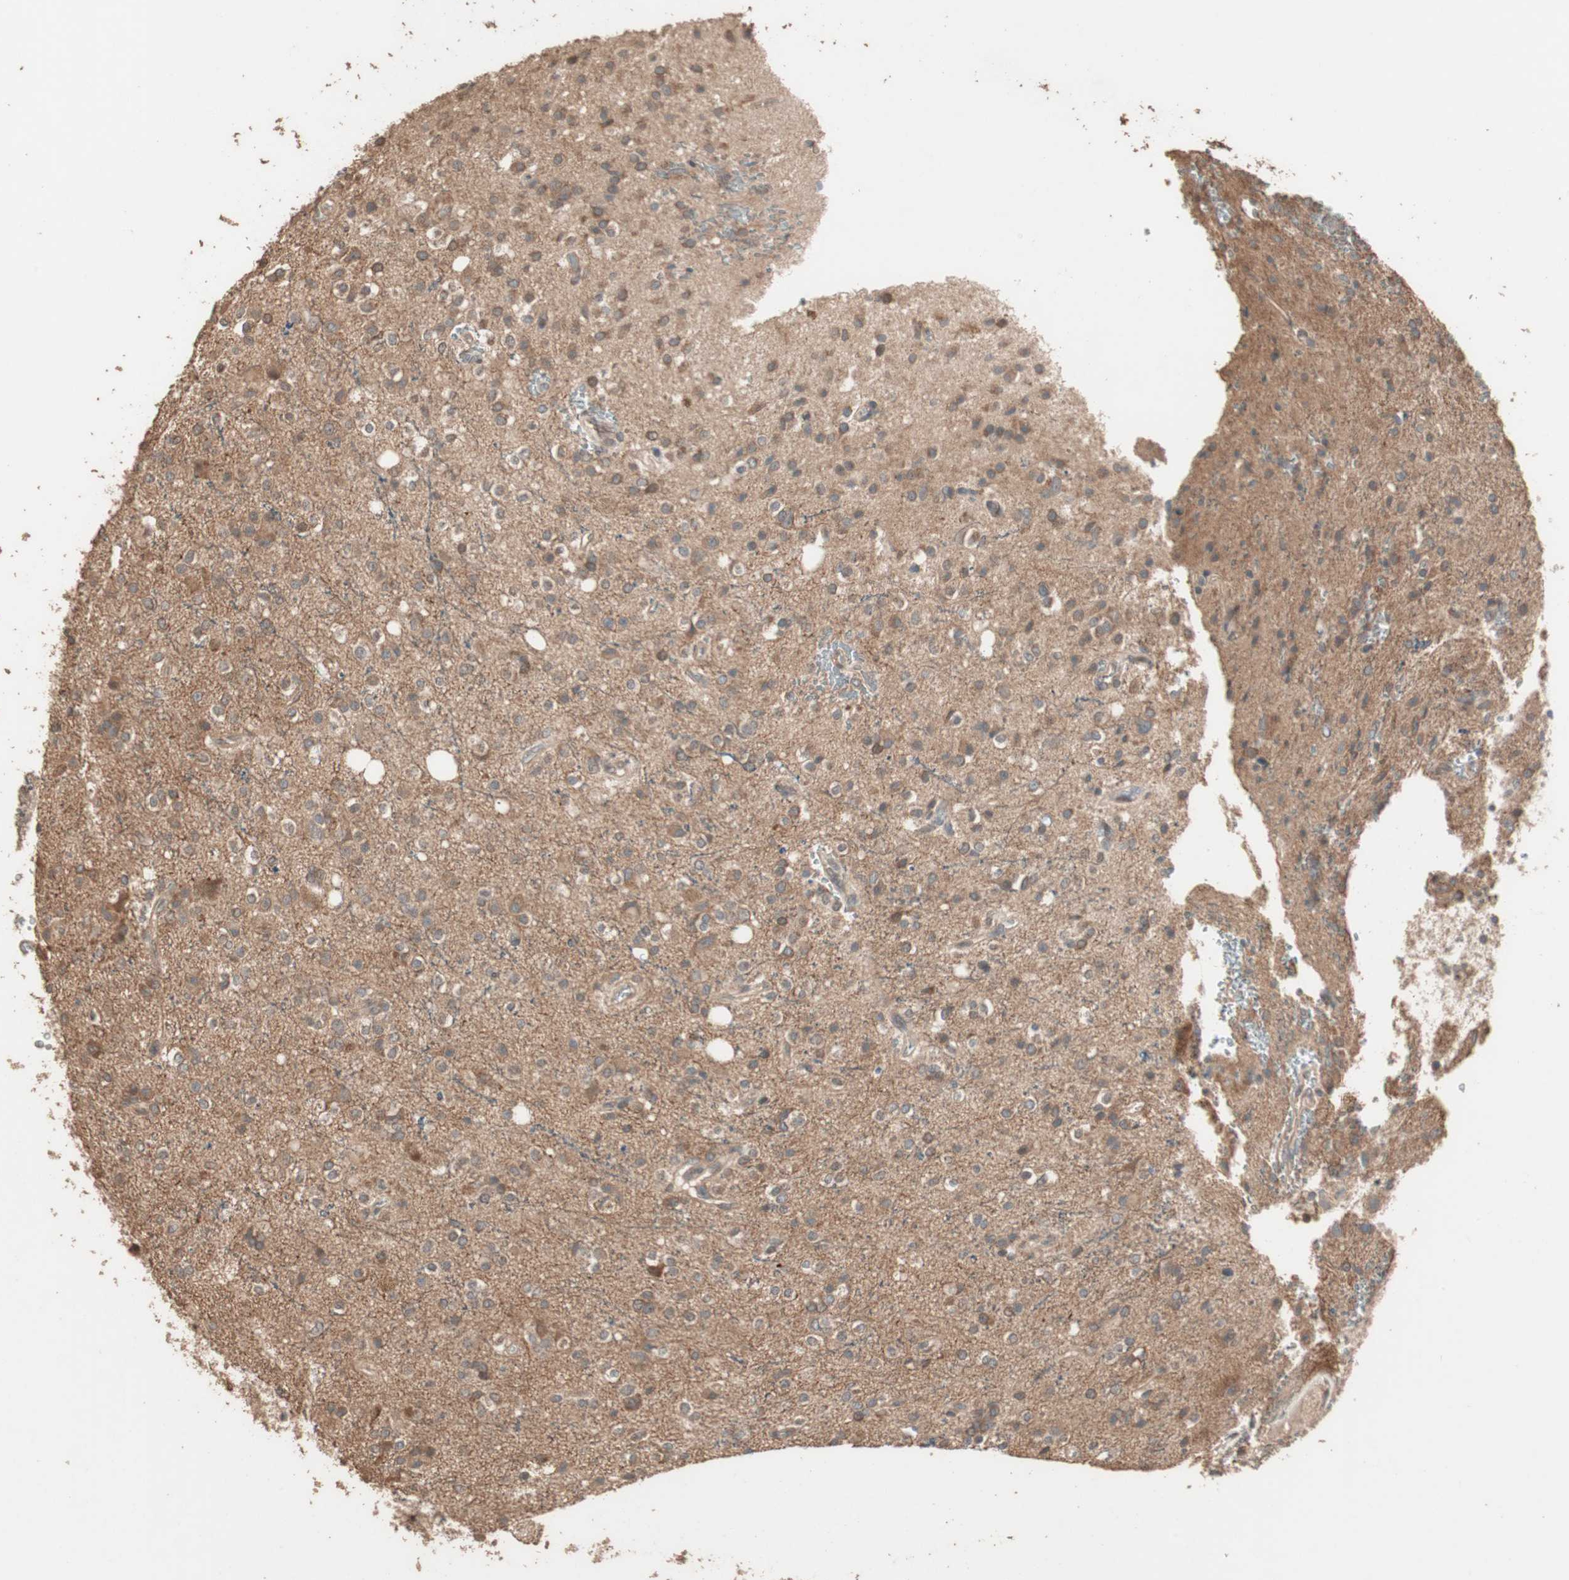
{"staining": {"intensity": "moderate", "quantity": ">75%", "location": "cytoplasmic/membranous"}, "tissue": "glioma", "cell_type": "Tumor cells", "image_type": "cancer", "snomed": [{"axis": "morphology", "description": "Glioma, malignant, High grade"}, {"axis": "topography", "description": "Brain"}], "caption": "Immunohistochemical staining of human high-grade glioma (malignant) shows medium levels of moderate cytoplasmic/membranous positivity in approximately >75% of tumor cells.", "gene": "USP20", "patient": {"sex": "male", "age": 47}}